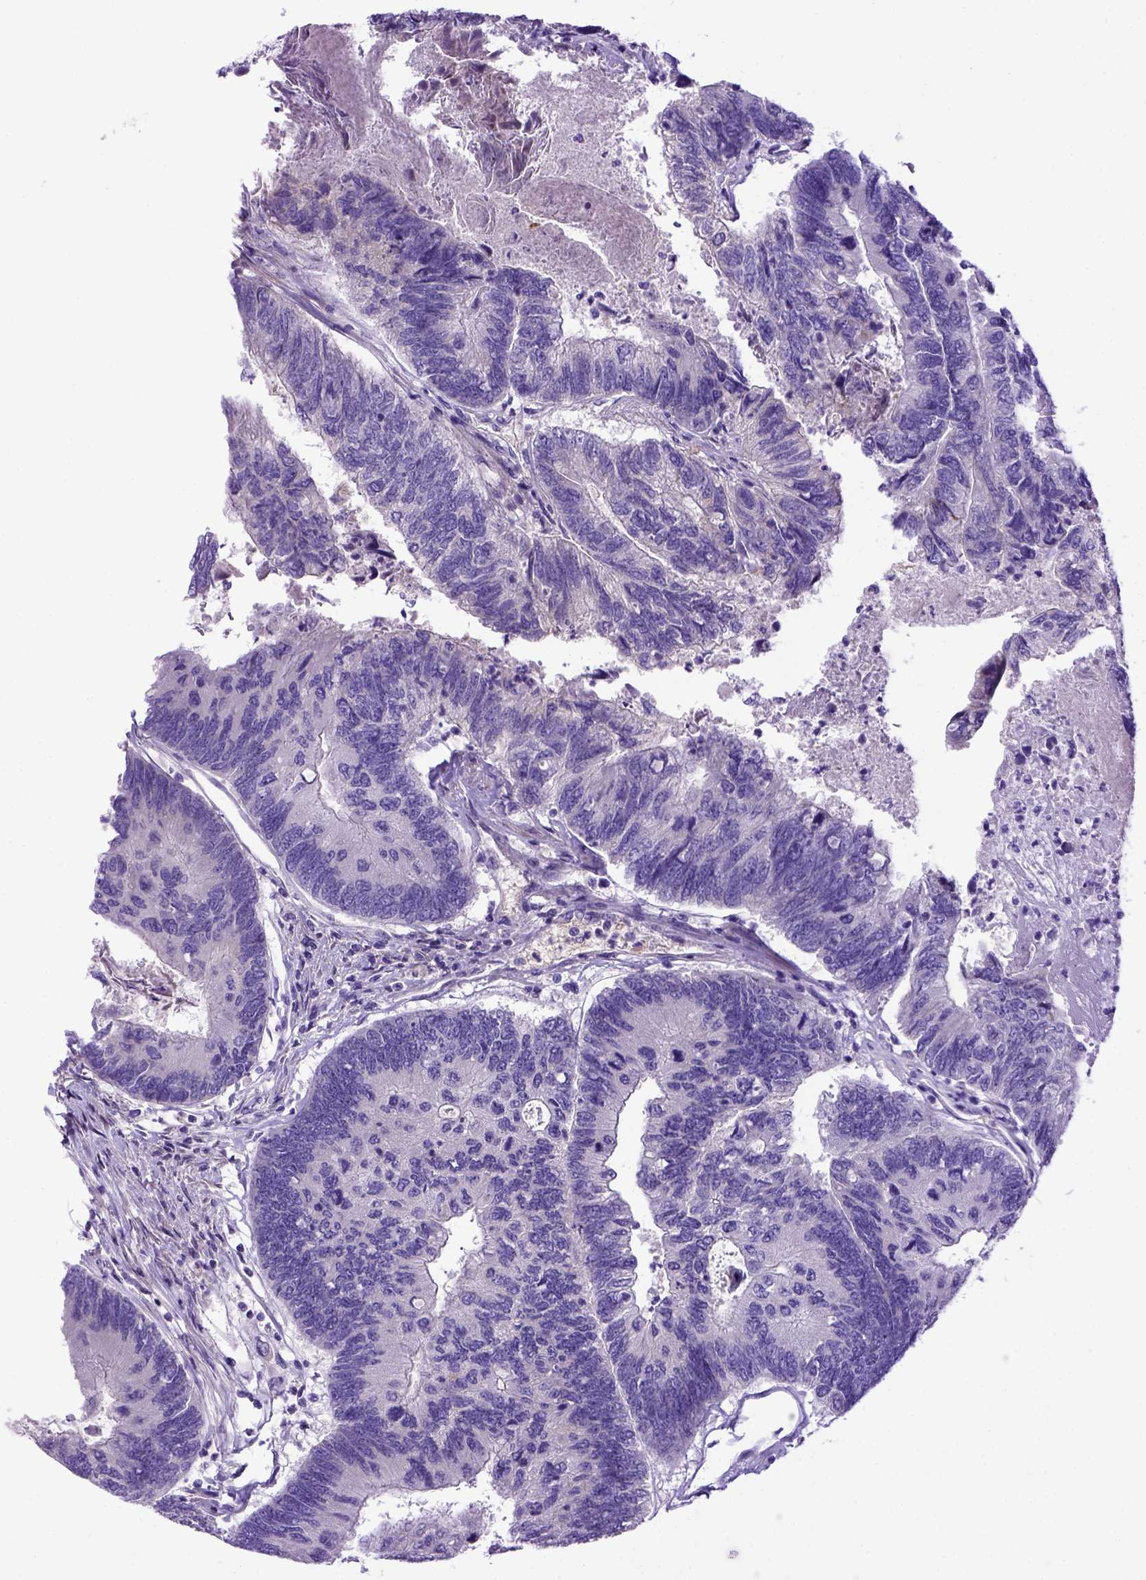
{"staining": {"intensity": "negative", "quantity": "none", "location": "none"}, "tissue": "colorectal cancer", "cell_type": "Tumor cells", "image_type": "cancer", "snomed": [{"axis": "morphology", "description": "Adenocarcinoma, NOS"}, {"axis": "topography", "description": "Colon"}], "caption": "This is an immunohistochemistry image of adenocarcinoma (colorectal). There is no staining in tumor cells.", "gene": "ADAM12", "patient": {"sex": "female", "age": 67}}